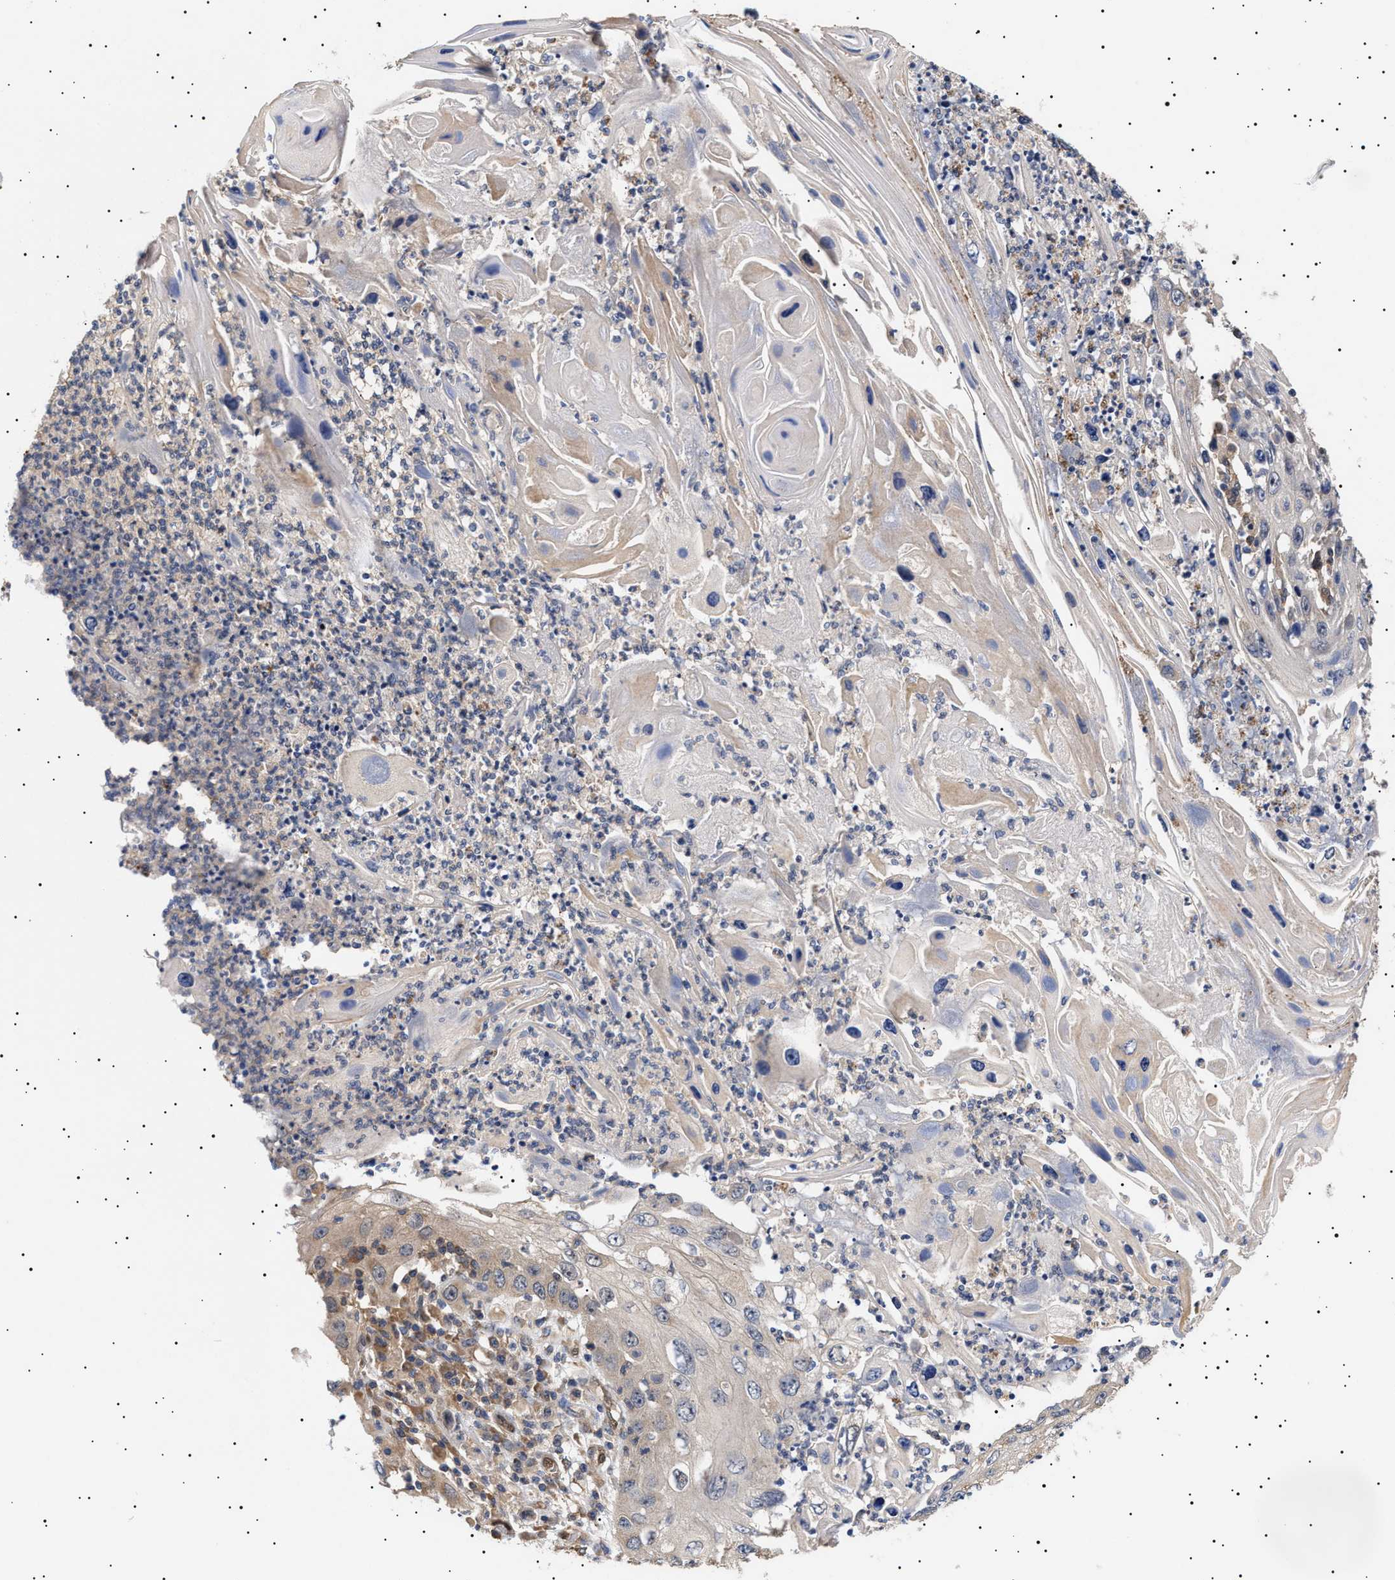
{"staining": {"intensity": "weak", "quantity": "<25%", "location": "cytoplasmic/membranous"}, "tissue": "skin cancer", "cell_type": "Tumor cells", "image_type": "cancer", "snomed": [{"axis": "morphology", "description": "Squamous cell carcinoma, NOS"}, {"axis": "topography", "description": "Skin"}], "caption": "Immunohistochemistry (IHC) micrograph of neoplastic tissue: human skin cancer stained with DAB exhibits no significant protein expression in tumor cells.", "gene": "KRBA1", "patient": {"sex": "male", "age": 55}}